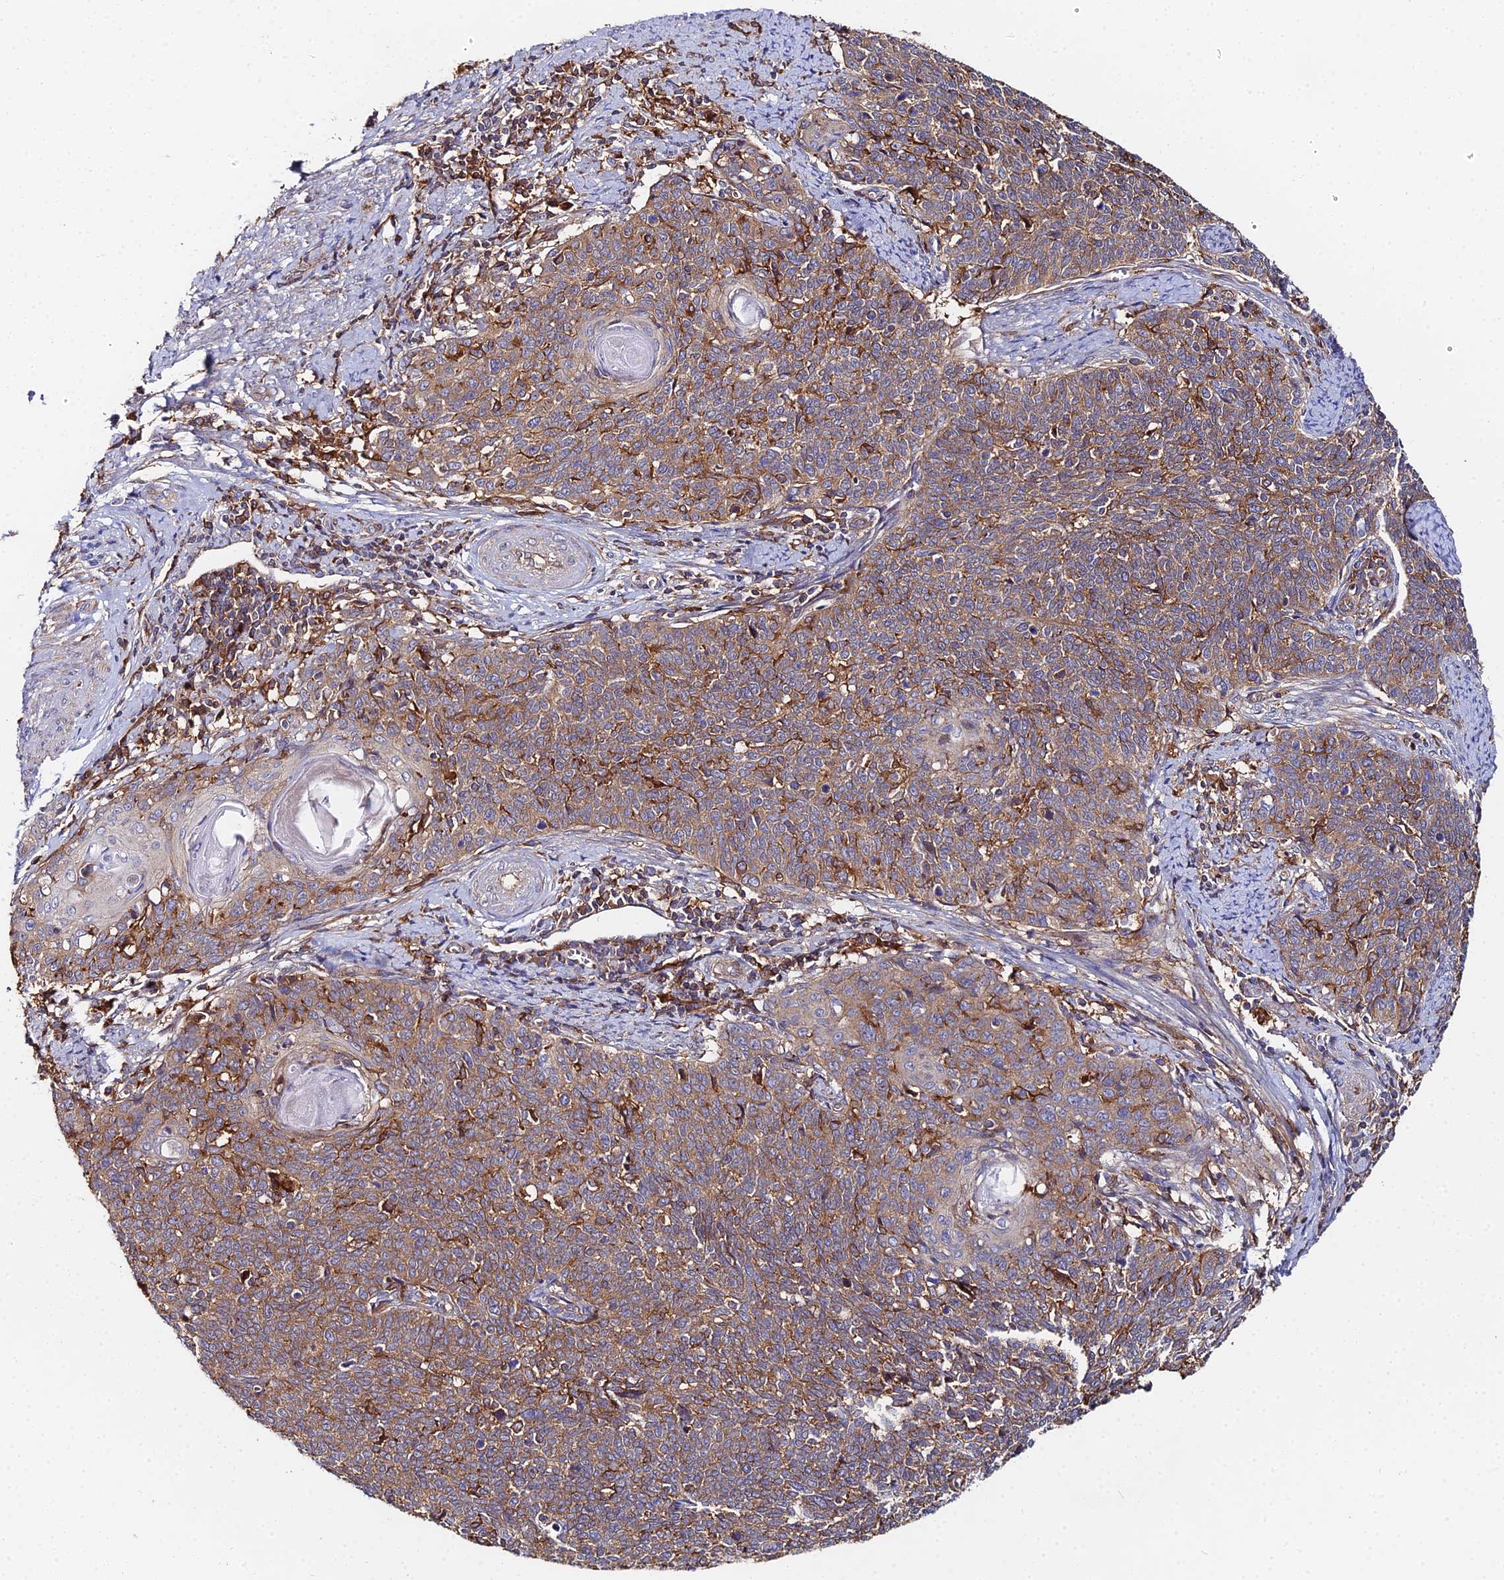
{"staining": {"intensity": "moderate", "quantity": ">75%", "location": "cytoplasmic/membranous"}, "tissue": "cervical cancer", "cell_type": "Tumor cells", "image_type": "cancer", "snomed": [{"axis": "morphology", "description": "Squamous cell carcinoma, NOS"}, {"axis": "topography", "description": "Cervix"}], "caption": "There is medium levels of moderate cytoplasmic/membranous staining in tumor cells of squamous cell carcinoma (cervical), as demonstrated by immunohistochemical staining (brown color).", "gene": "GNG5B", "patient": {"sex": "female", "age": 39}}